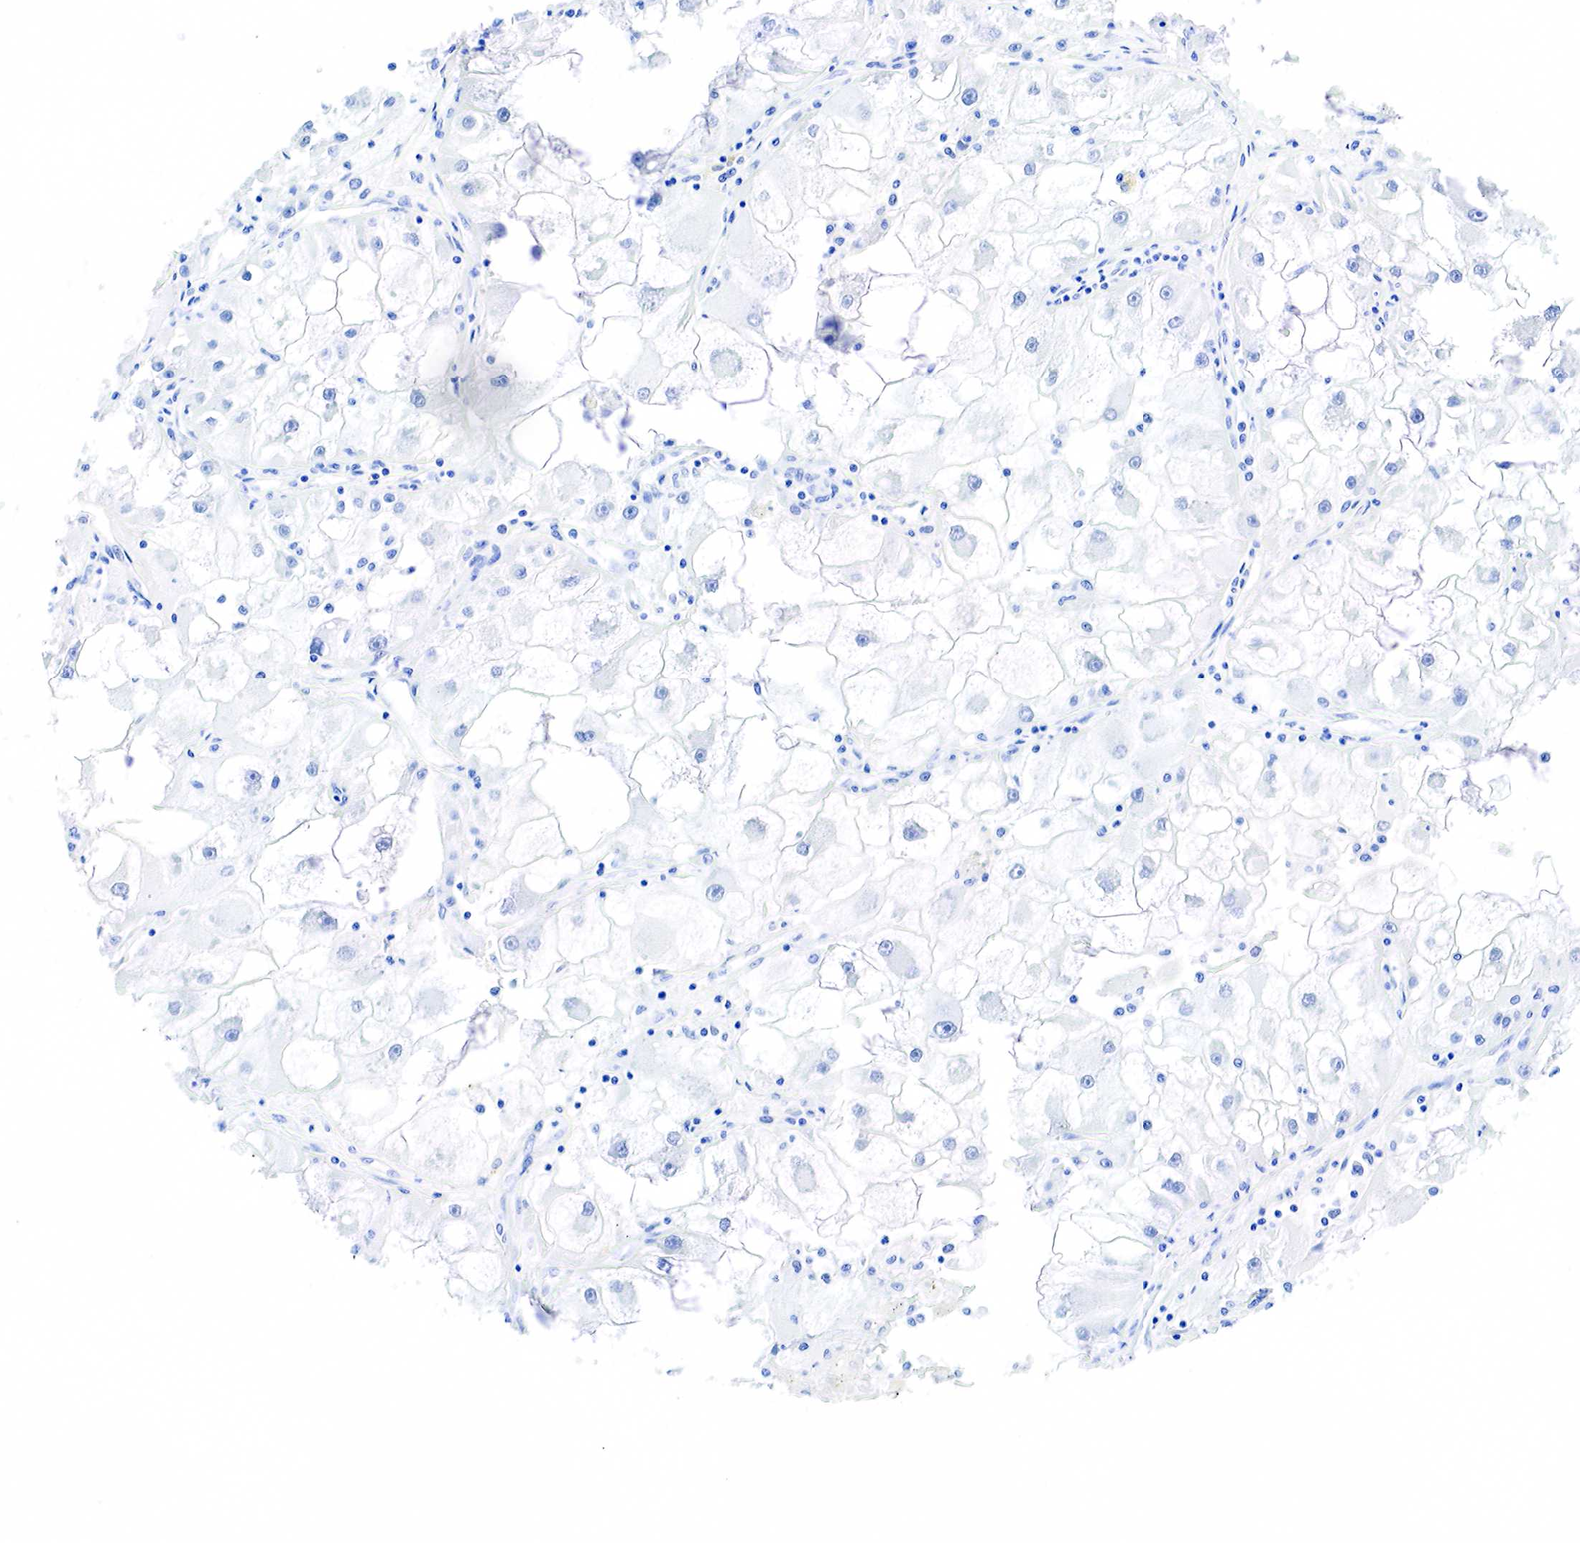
{"staining": {"intensity": "negative", "quantity": "none", "location": "none"}, "tissue": "renal cancer", "cell_type": "Tumor cells", "image_type": "cancer", "snomed": [{"axis": "morphology", "description": "Adenocarcinoma, NOS"}, {"axis": "topography", "description": "Kidney"}], "caption": "The IHC photomicrograph has no significant positivity in tumor cells of renal cancer tissue.", "gene": "KRT7", "patient": {"sex": "female", "age": 73}}